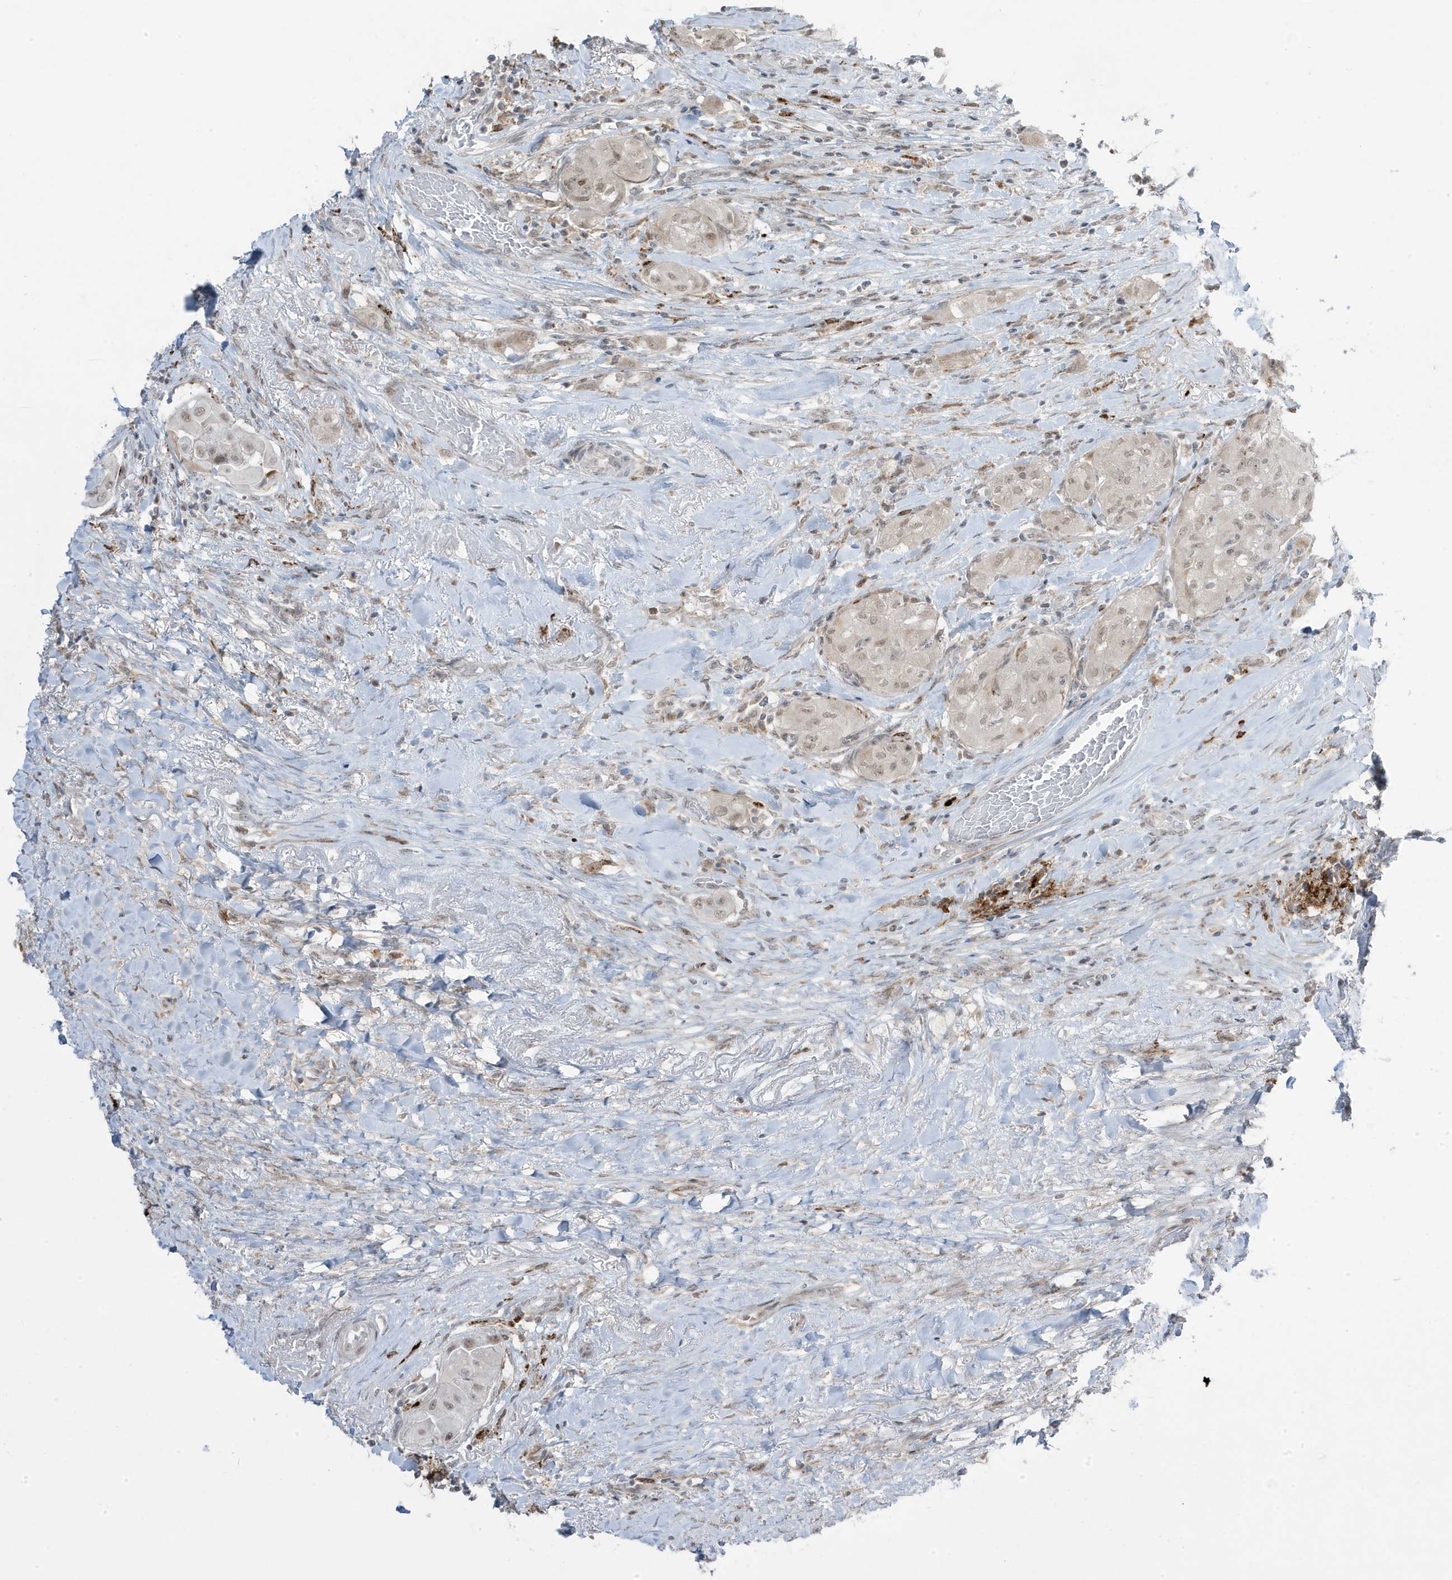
{"staining": {"intensity": "weak", "quantity": ">75%", "location": "nuclear"}, "tissue": "thyroid cancer", "cell_type": "Tumor cells", "image_type": "cancer", "snomed": [{"axis": "morphology", "description": "Papillary adenocarcinoma, NOS"}, {"axis": "topography", "description": "Thyroid gland"}], "caption": "Thyroid papillary adenocarcinoma stained with a brown dye exhibits weak nuclear positive expression in approximately >75% of tumor cells.", "gene": "ADAMTSL3", "patient": {"sex": "female", "age": 59}}